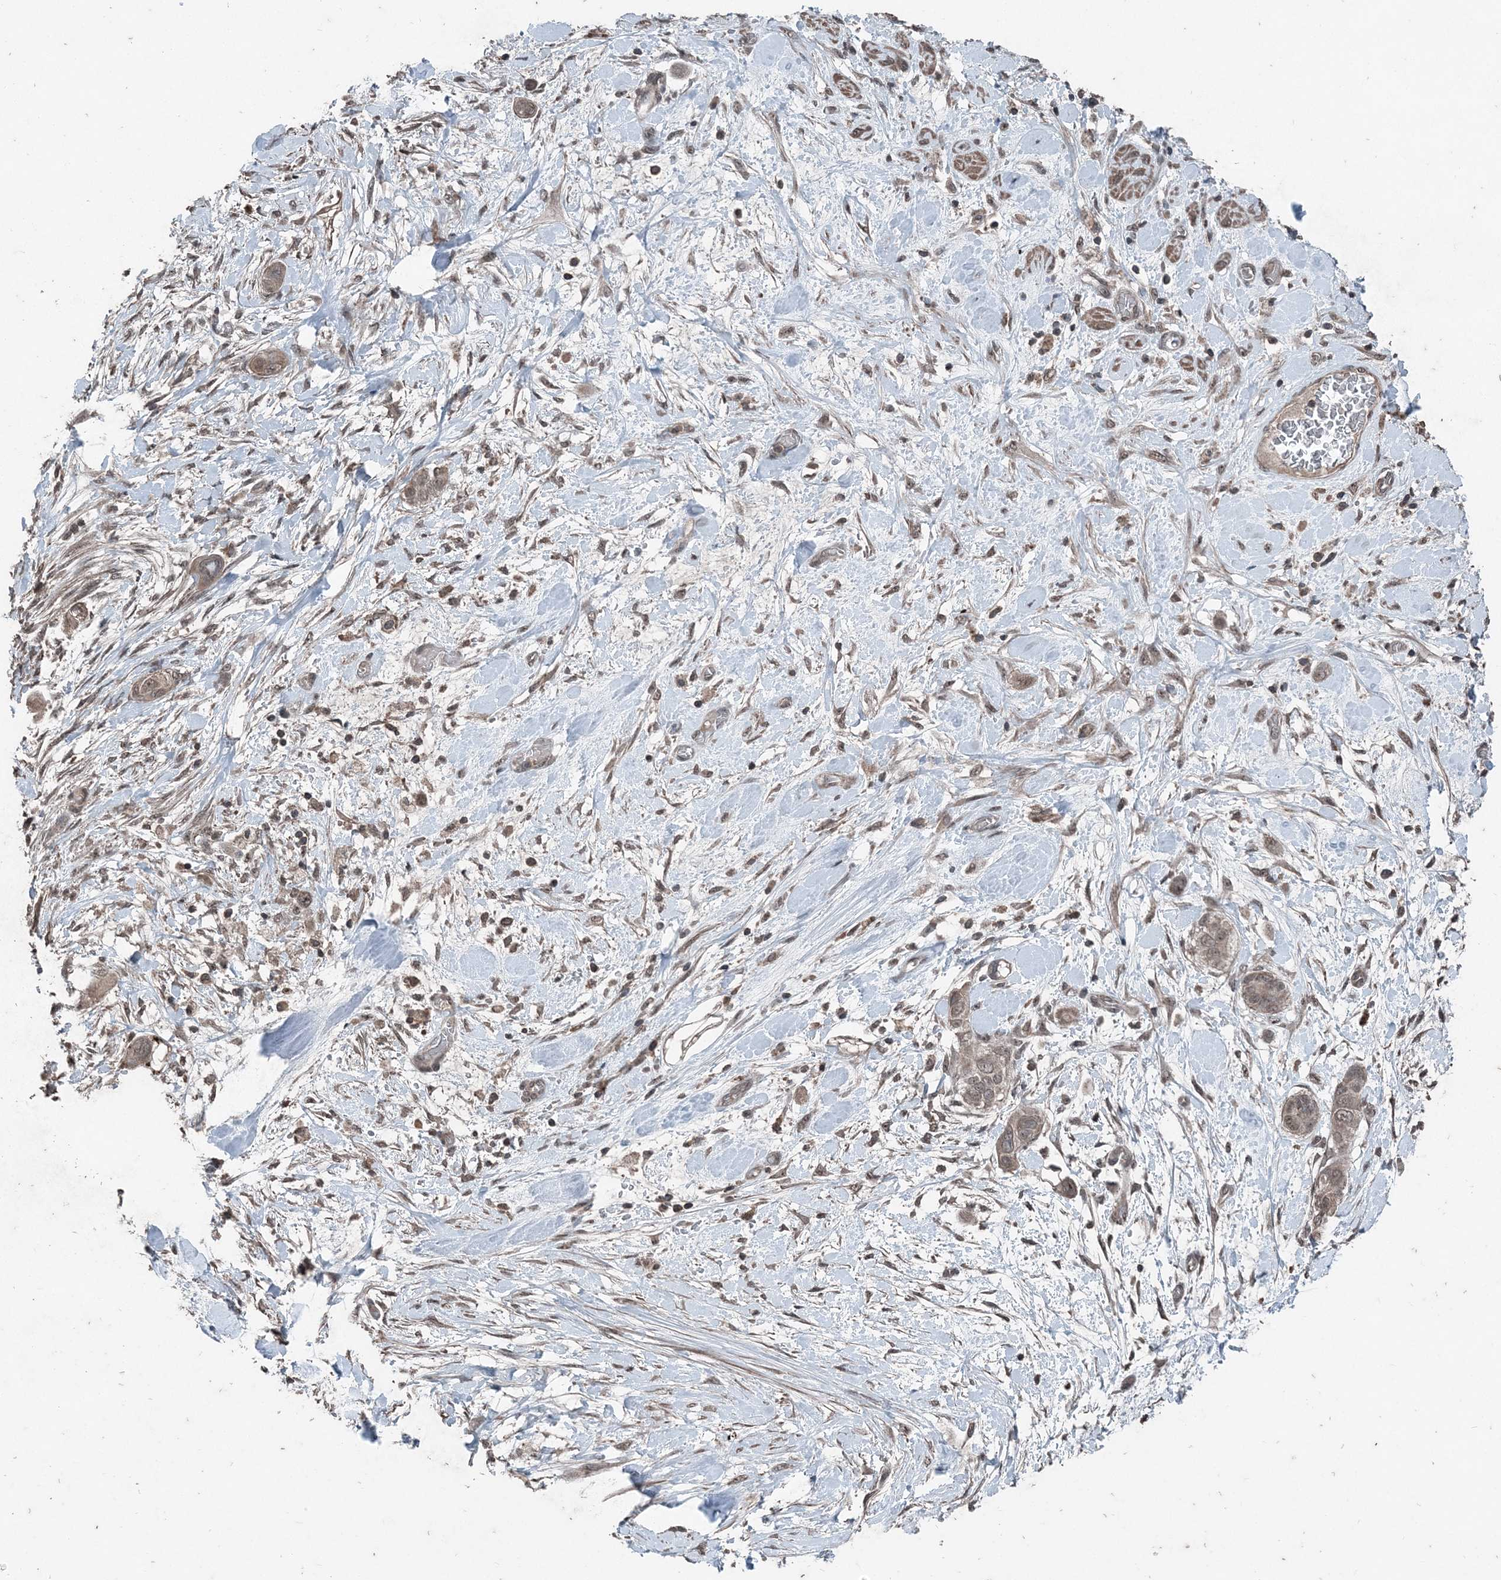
{"staining": {"intensity": "weak", "quantity": "25%-75%", "location": "cytoplasmic/membranous"}, "tissue": "pancreatic cancer", "cell_type": "Tumor cells", "image_type": "cancer", "snomed": [{"axis": "morphology", "description": "Adenocarcinoma, NOS"}, {"axis": "topography", "description": "Pancreas"}], "caption": "Immunohistochemical staining of pancreatic cancer exhibits weak cytoplasmic/membranous protein expression in approximately 25%-75% of tumor cells.", "gene": "CFL1", "patient": {"sex": "male", "age": 68}}